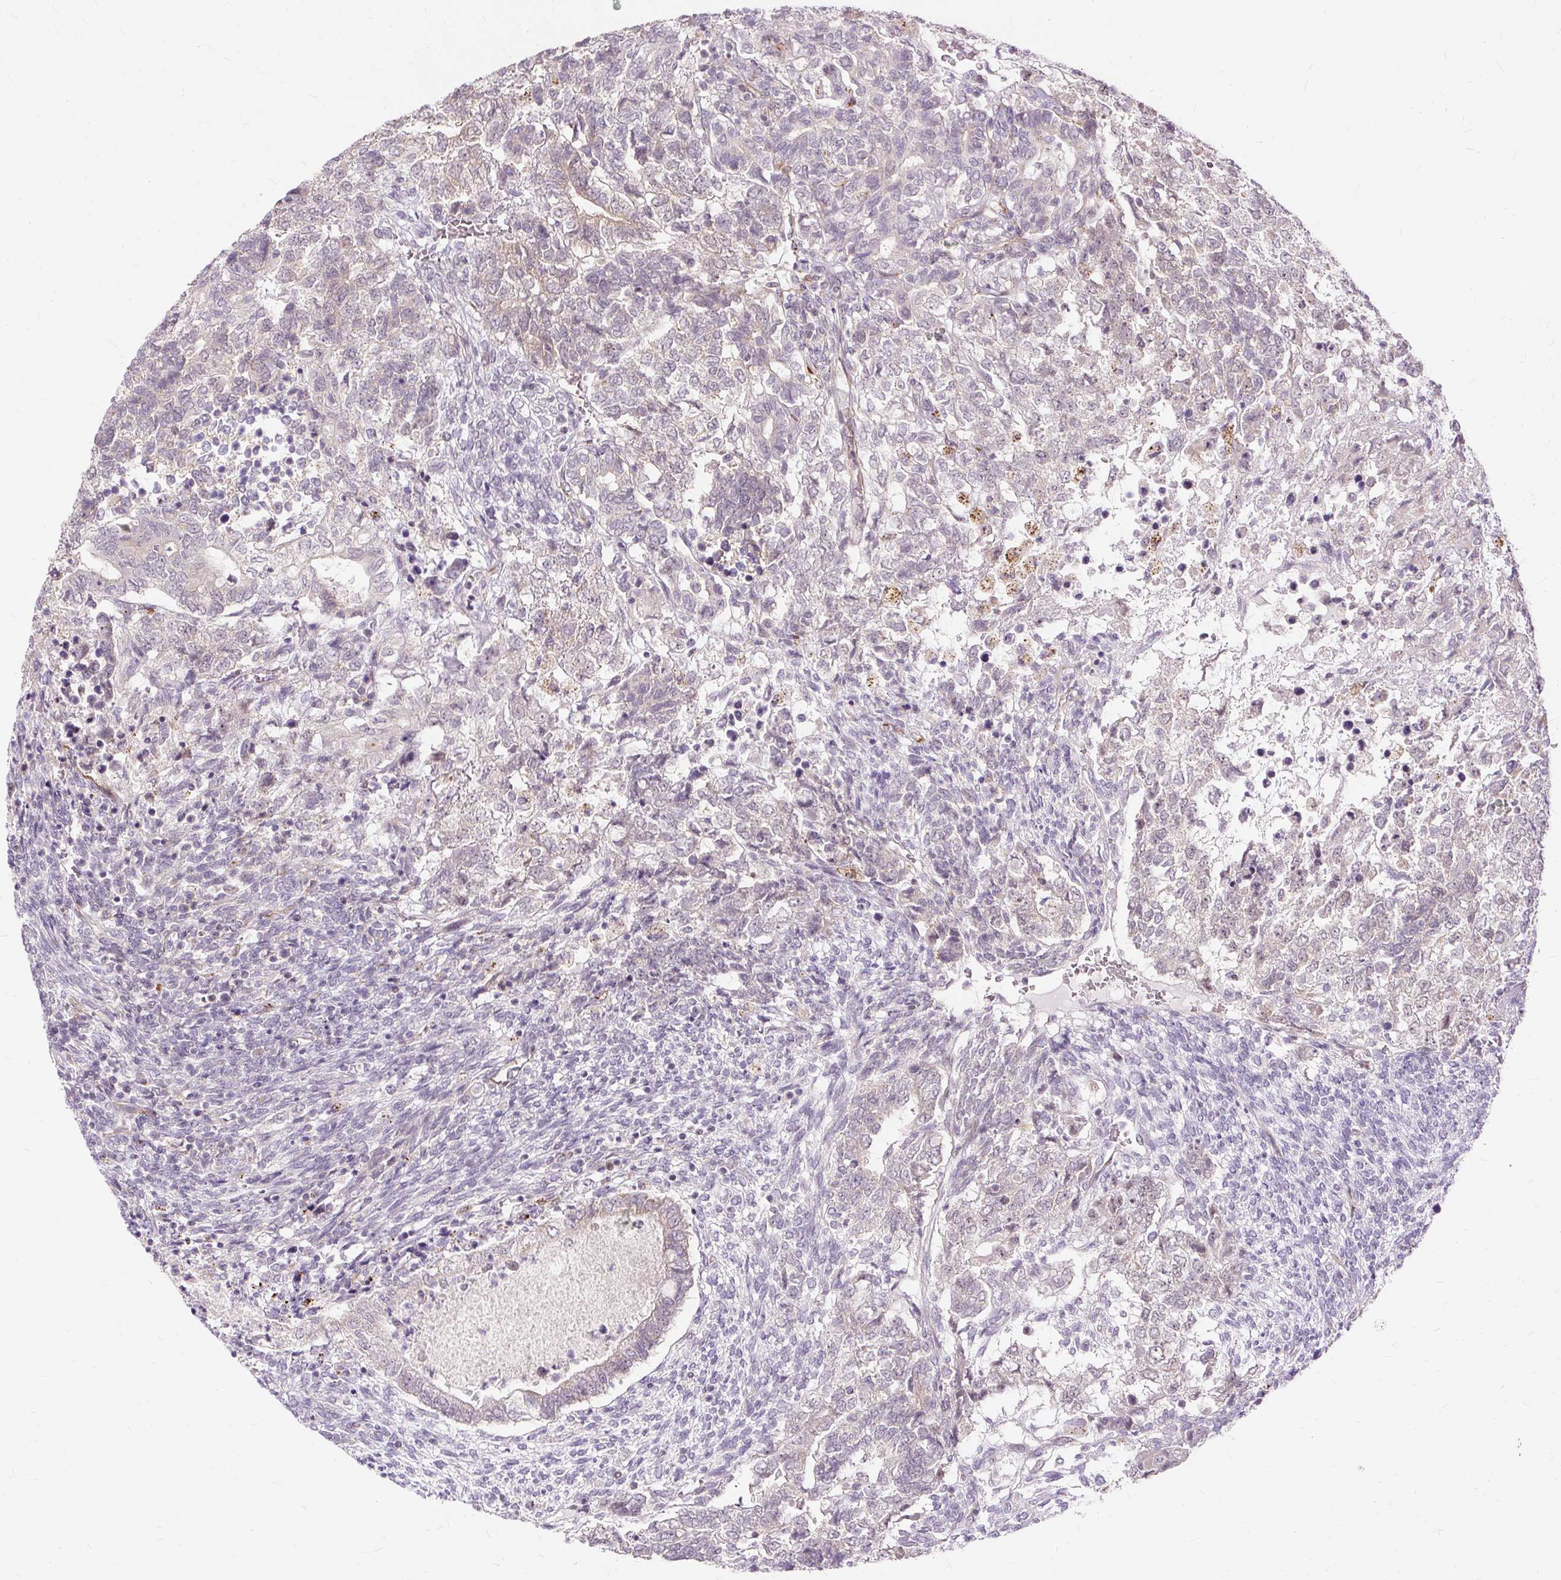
{"staining": {"intensity": "weak", "quantity": "25%-75%", "location": "cytoplasmic/membranous"}, "tissue": "testis cancer", "cell_type": "Tumor cells", "image_type": "cancer", "snomed": [{"axis": "morphology", "description": "Carcinoma, Embryonal, NOS"}, {"axis": "topography", "description": "Testis"}], "caption": "Immunohistochemical staining of human testis embryonal carcinoma displays low levels of weak cytoplasmic/membranous protein positivity in about 25%-75% of tumor cells.", "gene": "MMACHC", "patient": {"sex": "male", "age": 23}}